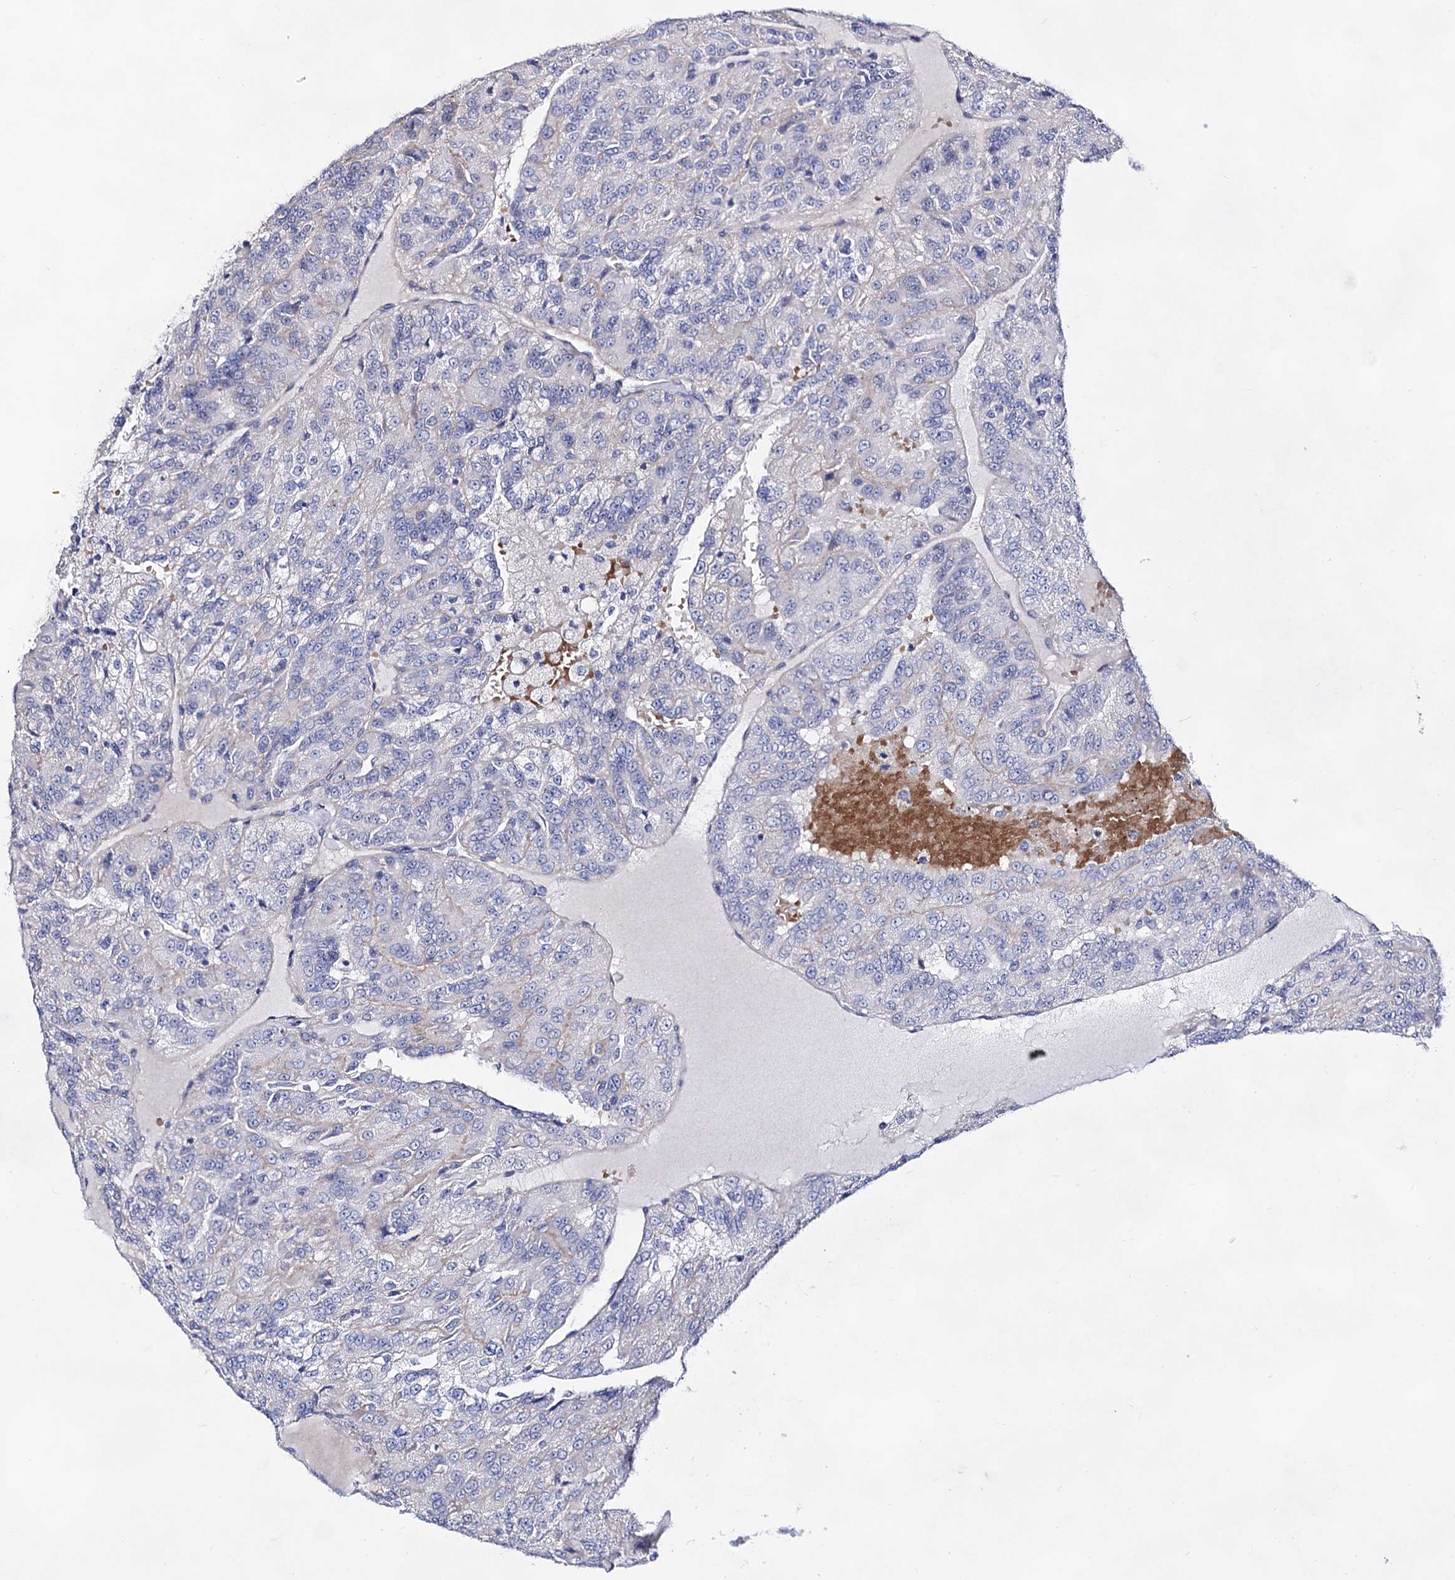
{"staining": {"intensity": "negative", "quantity": "none", "location": "none"}, "tissue": "renal cancer", "cell_type": "Tumor cells", "image_type": "cancer", "snomed": [{"axis": "morphology", "description": "Adenocarcinoma, NOS"}, {"axis": "topography", "description": "Kidney"}], "caption": "Immunohistochemistry of renal cancer exhibits no expression in tumor cells.", "gene": "PLIN1", "patient": {"sex": "female", "age": 63}}